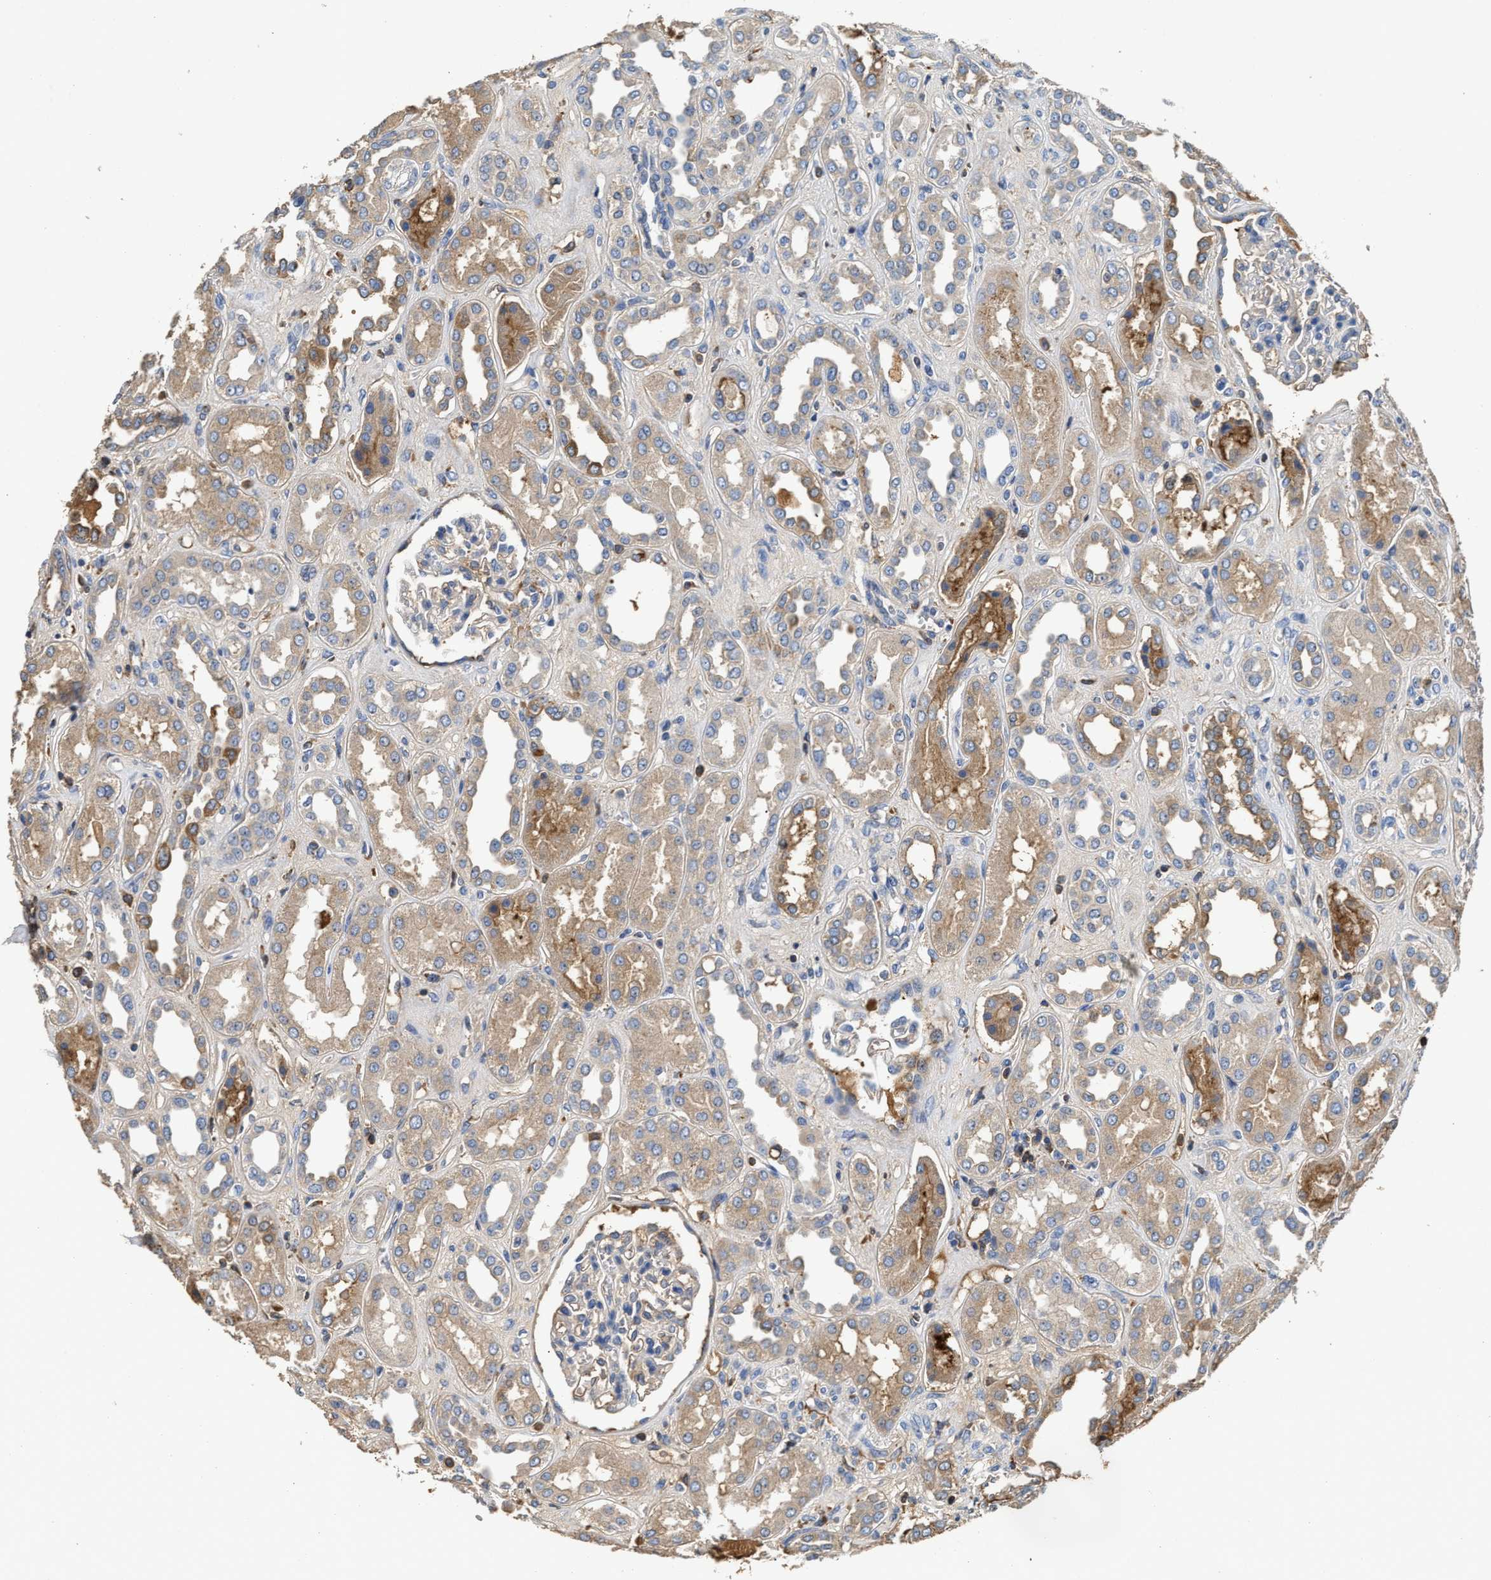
{"staining": {"intensity": "negative", "quantity": "none", "location": "none"}, "tissue": "kidney", "cell_type": "Cells in glomeruli", "image_type": "normal", "snomed": [{"axis": "morphology", "description": "Normal tissue, NOS"}, {"axis": "topography", "description": "Kidney"}], "caption": "A histopathology image of kidney stained for a protein exhibits no brown staining in cells in glomeruli. (DAB IHC, high magnification).", "gene": "C3", "patient": {"sex": "male", "age": 59}}